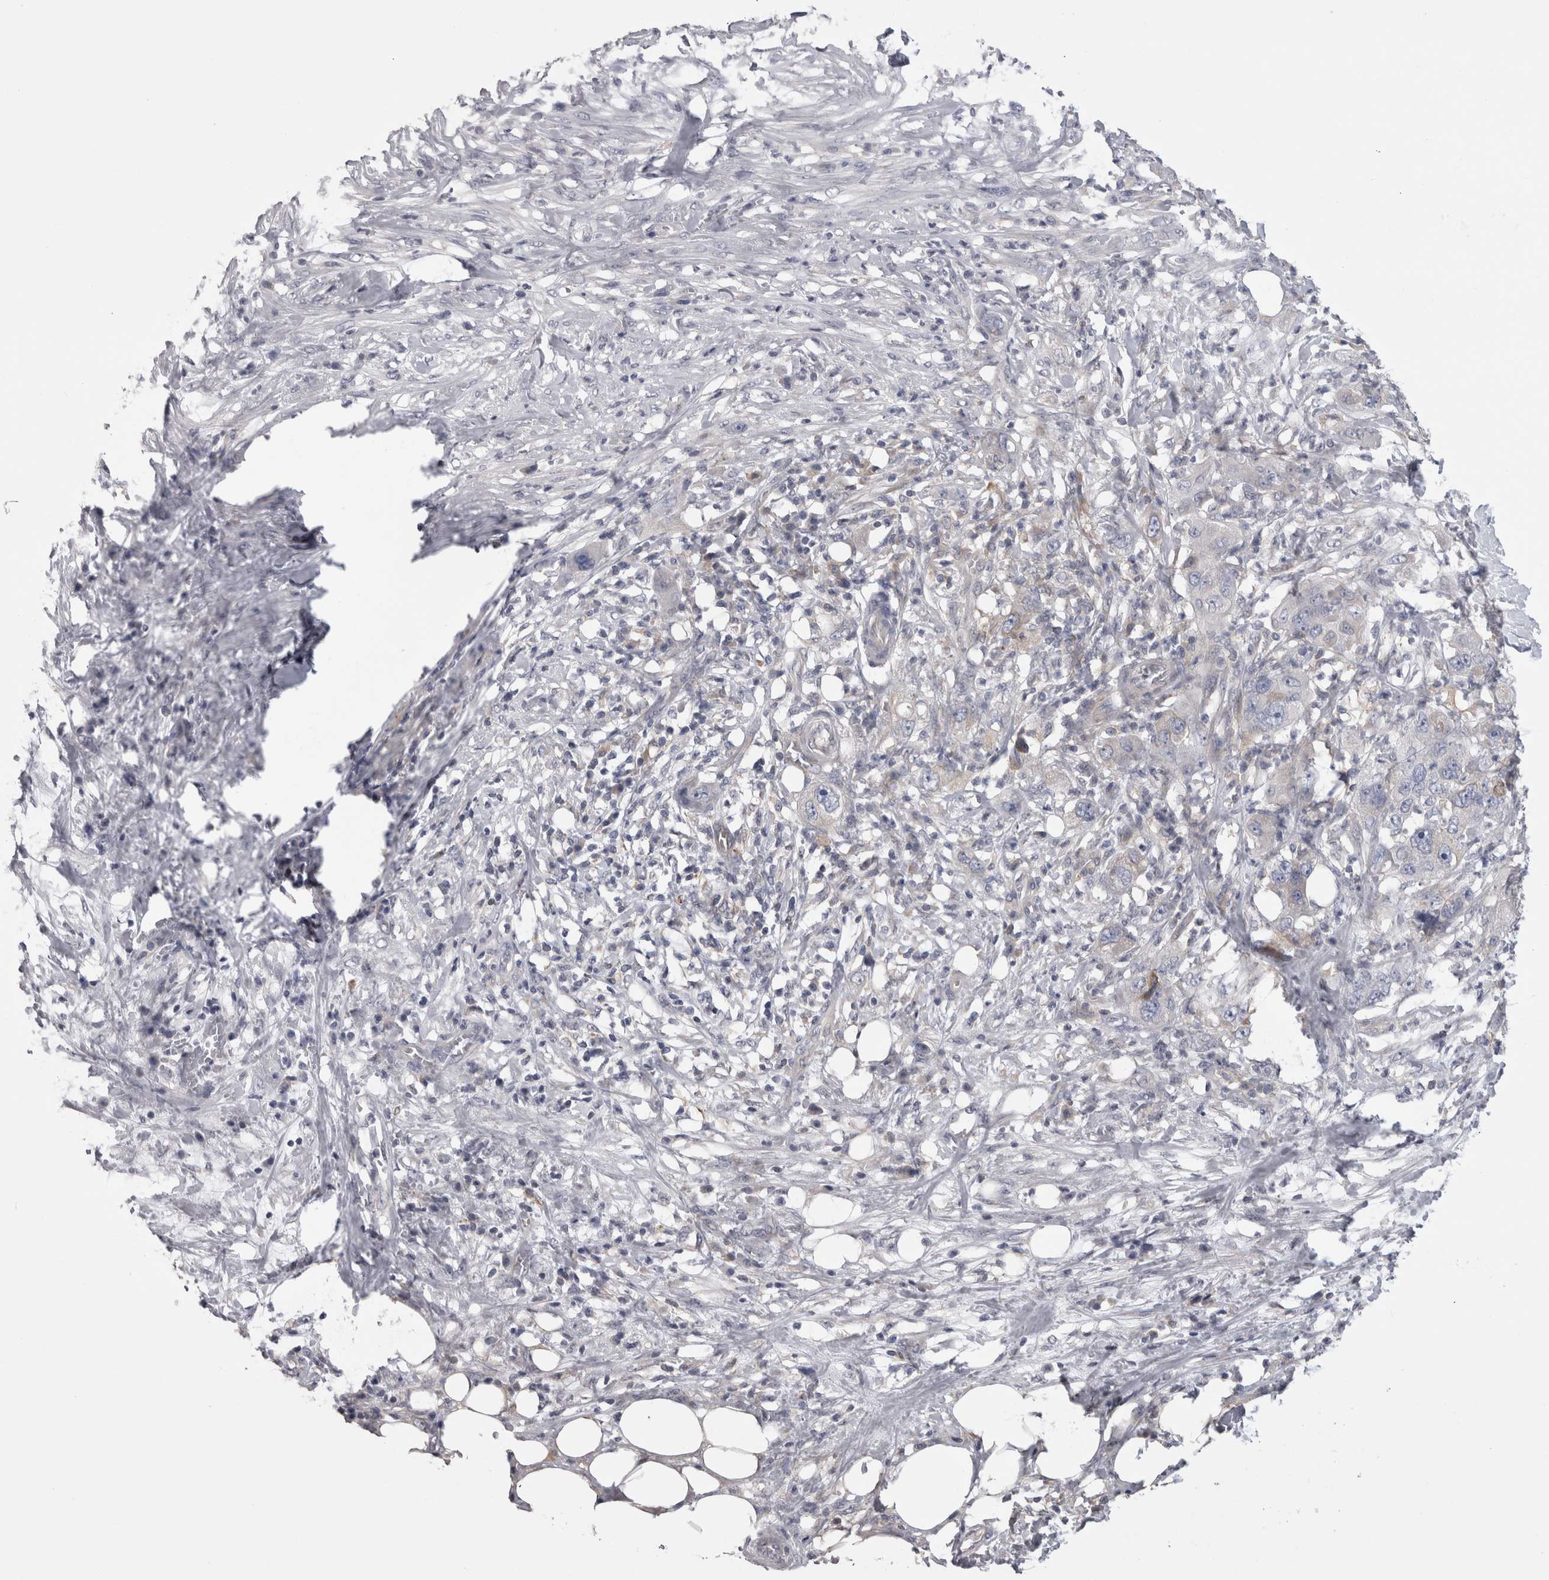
{"staining": {"intensity": "negative", "quantity": "none", "location": "none"}, "tissue": "pancreatic cancer", "cell_type": "Tumor cells", "image_type": "cancer", "snomed": [{"axis": "morphology", "description": "Adenocarcinoma, NOS"}, {"axis": "topography", "description": "Pancreas"}], "caption": "Immunohistochemical staining of human pancreatic adenocarcinoma demonstrates no significant expression in tumor cells.", "gene": "AFMID", "patient": {"sex": "female", "age": 78}}